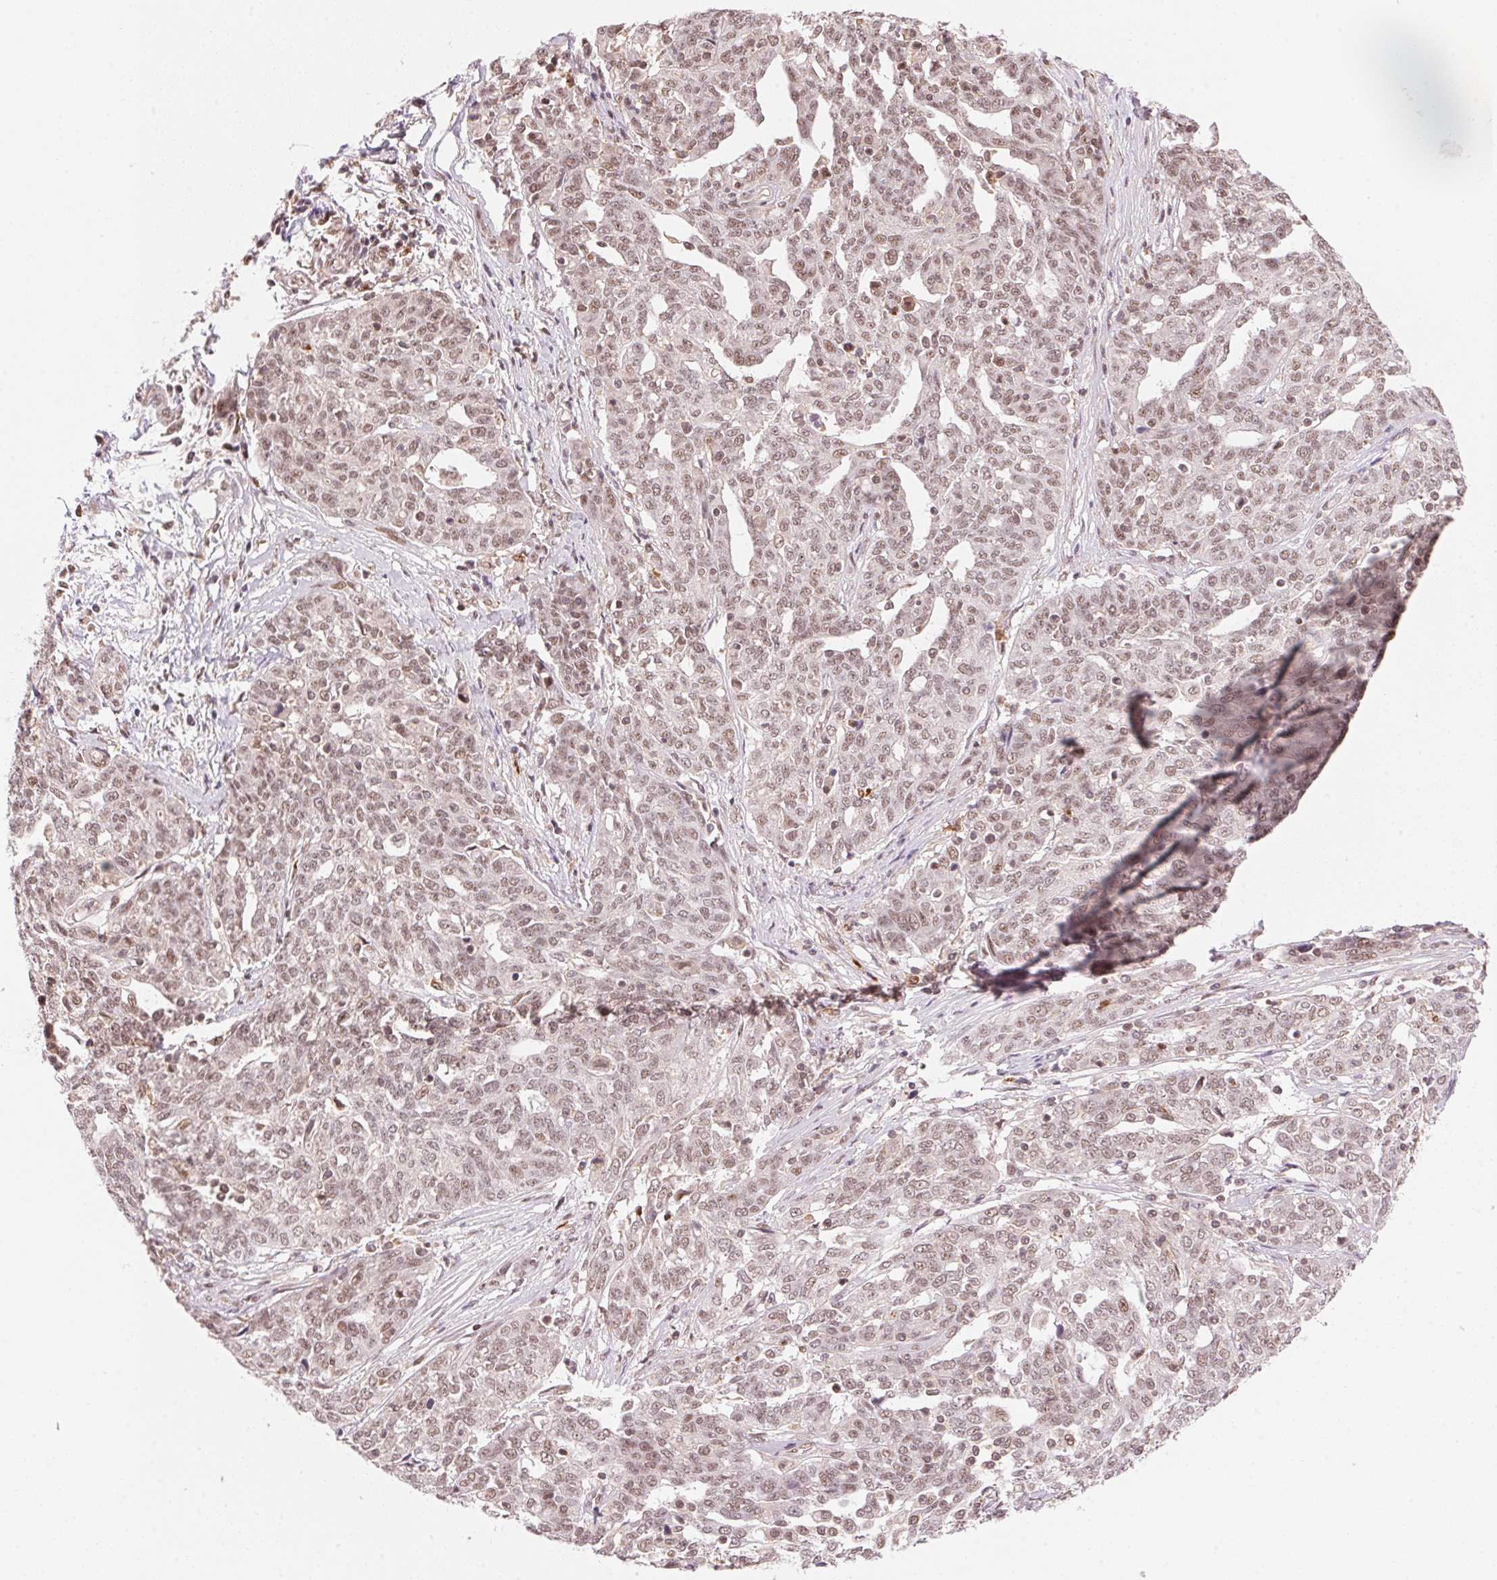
{"staining": {"intensity": "weak", "quantity": ">75%", "location": "nuclear"}, "tissue": "ovarian cancer", "cell_type": "Tumor cells", "image_type": "cancer", "snomed": [{"axis": "morphology", "description": "Cystadenocarcinoma, serous, NOS"}, {"axis": "topography", "description": "Ovary"}], "caption": "Protein expression analysis of ovarian cancer (serous cystadenocarcinoma) demonstrates weak nuclear expression in approximately >75% of tumor cells. The staining was performed using DAB (3,3'-diaminobenzidine) to visualize the protein expression in brown, while the nuclei were stained in blue with hematoxylin (Magnification: 20x).", "gene": "HNRNPDL", "patient": {"sex": "female", "age": 67}}